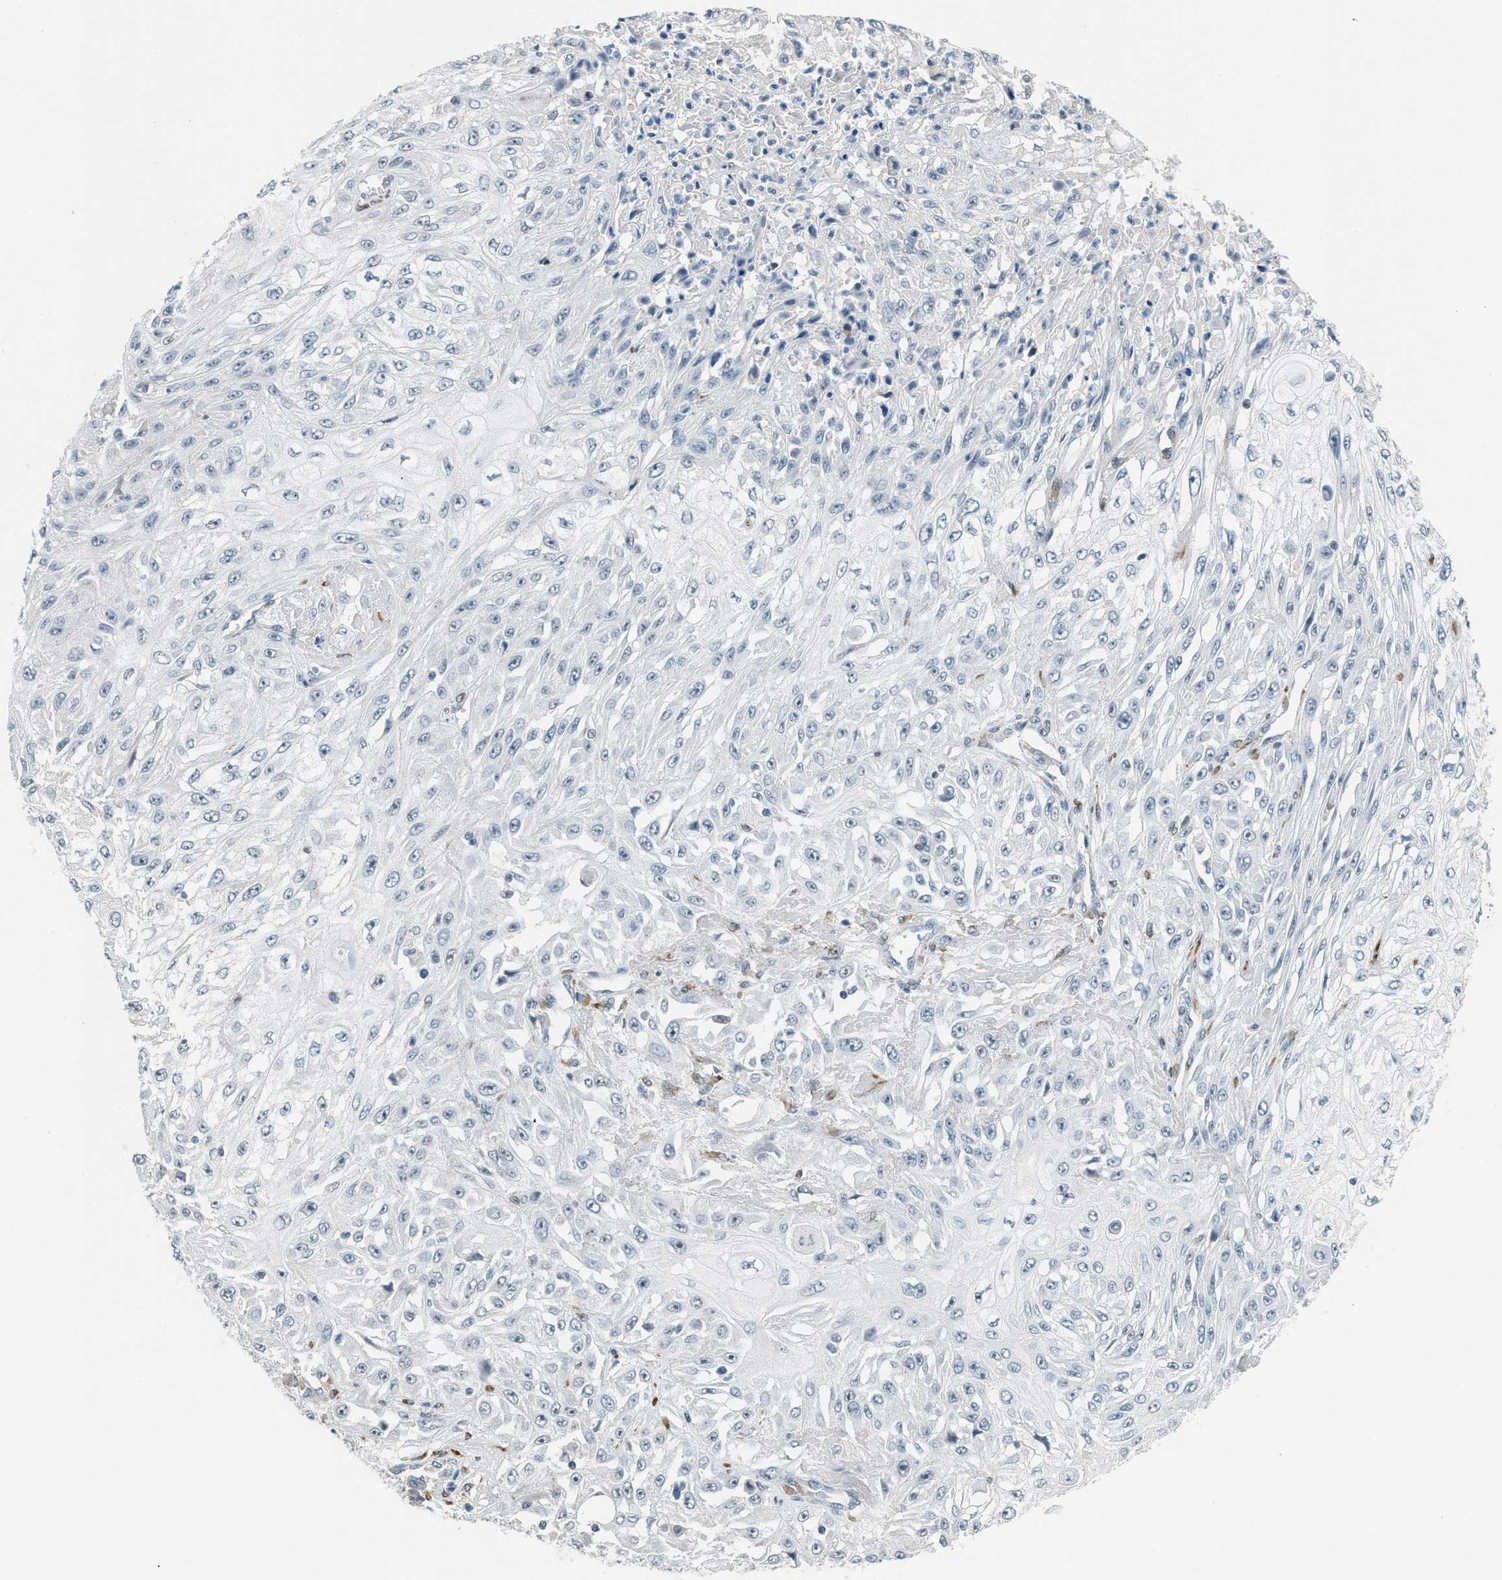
{"staining": {"intensity": "negative", "quantity": "none", "location": "none"}, "tissue": "skin cancer", "cell_type": "Tumor cells", "image_type": "cancer", "snomed": [{"axis": "morphology", "description": "Squamous cell carcinoma, NOS"}, {"axis": "morphology", "description": "Squamous cell carcinoma, metastatic, NOS"}, {"axis": "topography", "description": "Skin"}, {"axis": "topography", "description": "Lymph node"}], "caption": "Micrograph shows no protein staining in tumor cells of skin cancer (squamous cell carcinoma) tissue.", "gene": "TMEM154", "patient": {"sex": "male", "age": 75}}